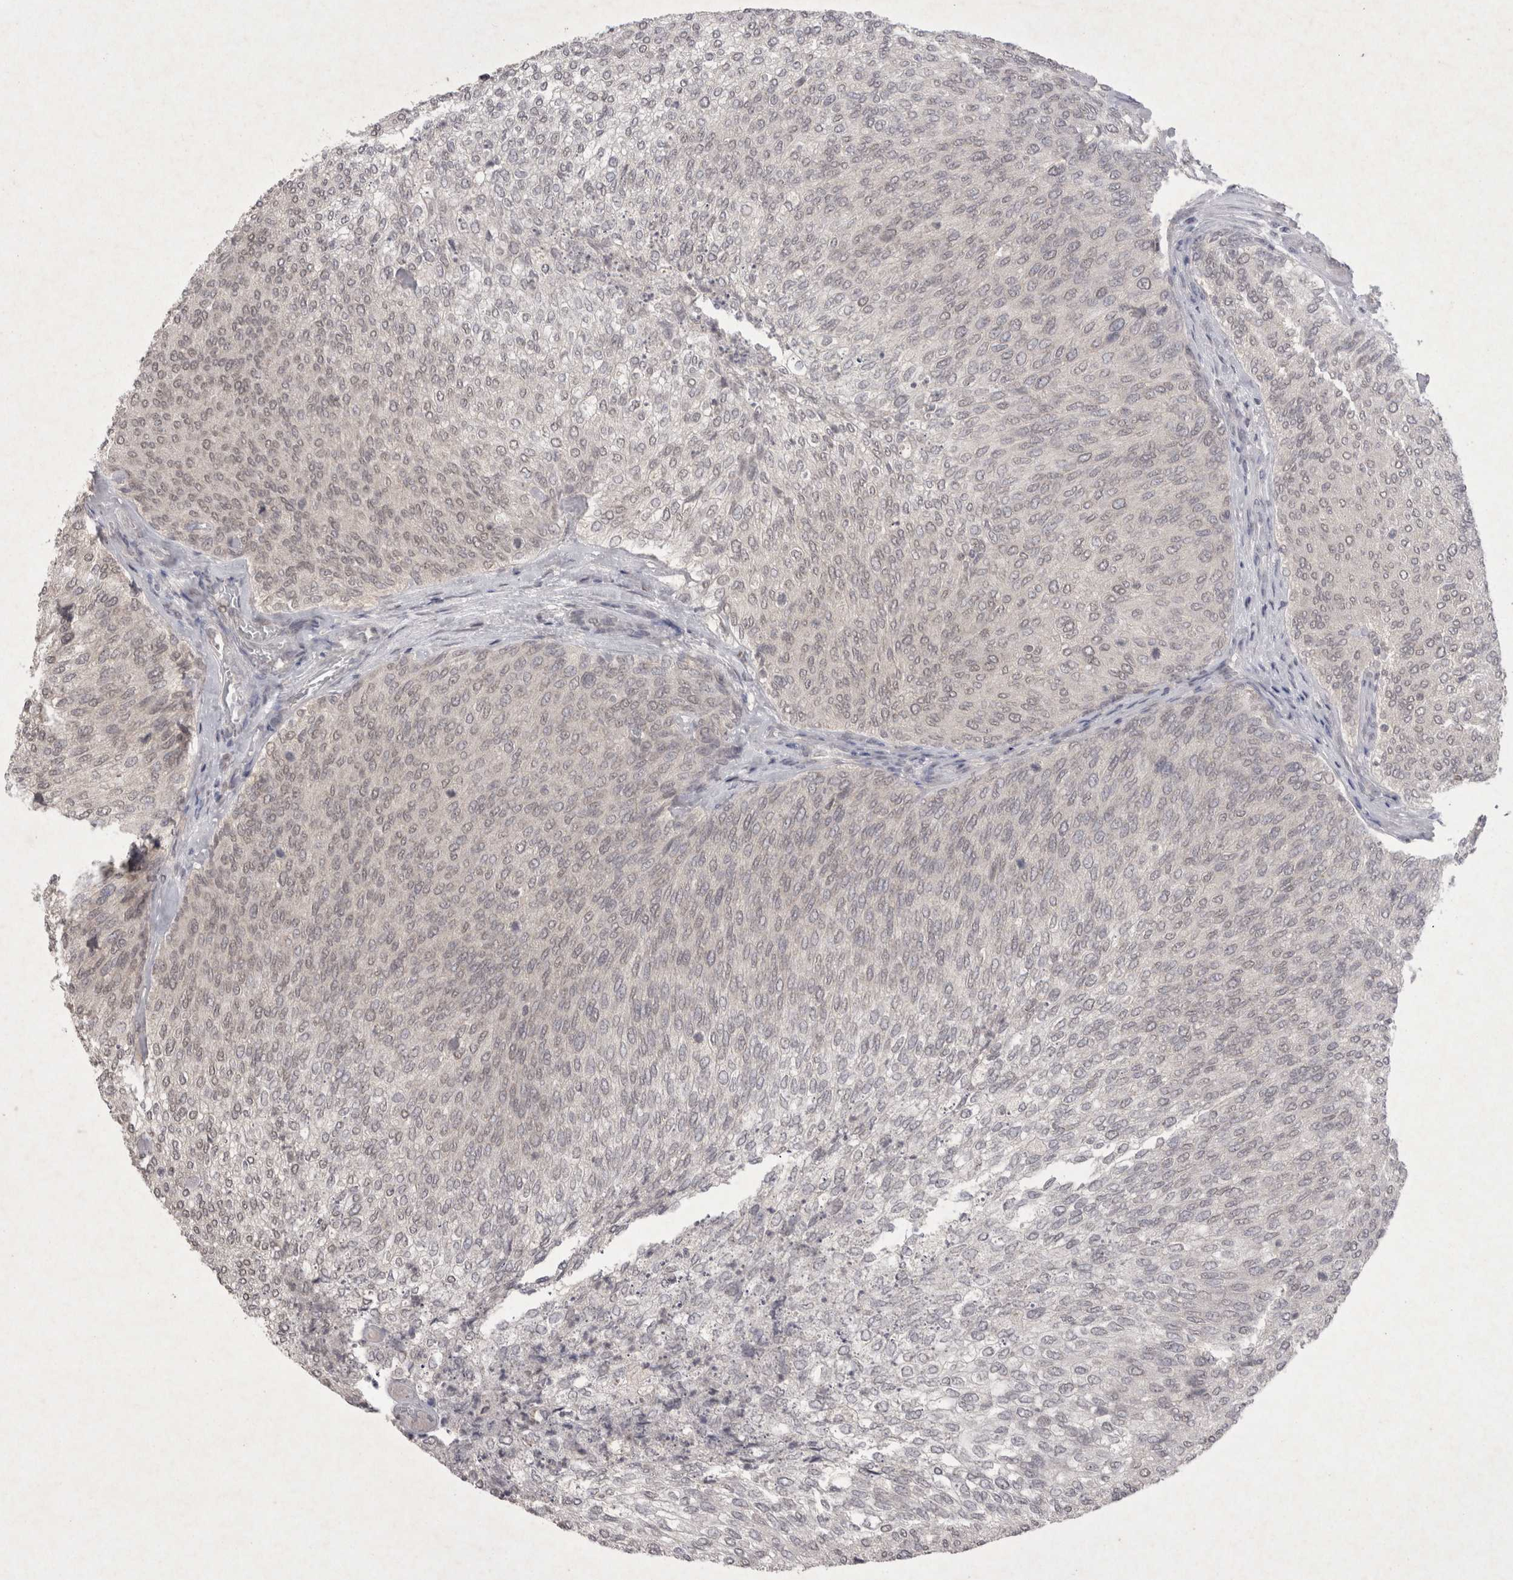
{"staining": {"intensity": "negative", "quantity": "none", "location": "none"}, "tissue": "urothelial cancer", "cell_type": "Tumor cells", "image_type": "cancer", "snomed": [{"axis": "morphology", "description": "Urothelial carcinoma, Low grade"}, {"axis": "topography", "description": "Urinary bladder"}], "caption": "Immunohistochemistry (IHC) of human urothelial cancer exhibits no staining in tumor cells.", "gene": "LYVE1", "patient": {"sex": "female", "age": 79}}